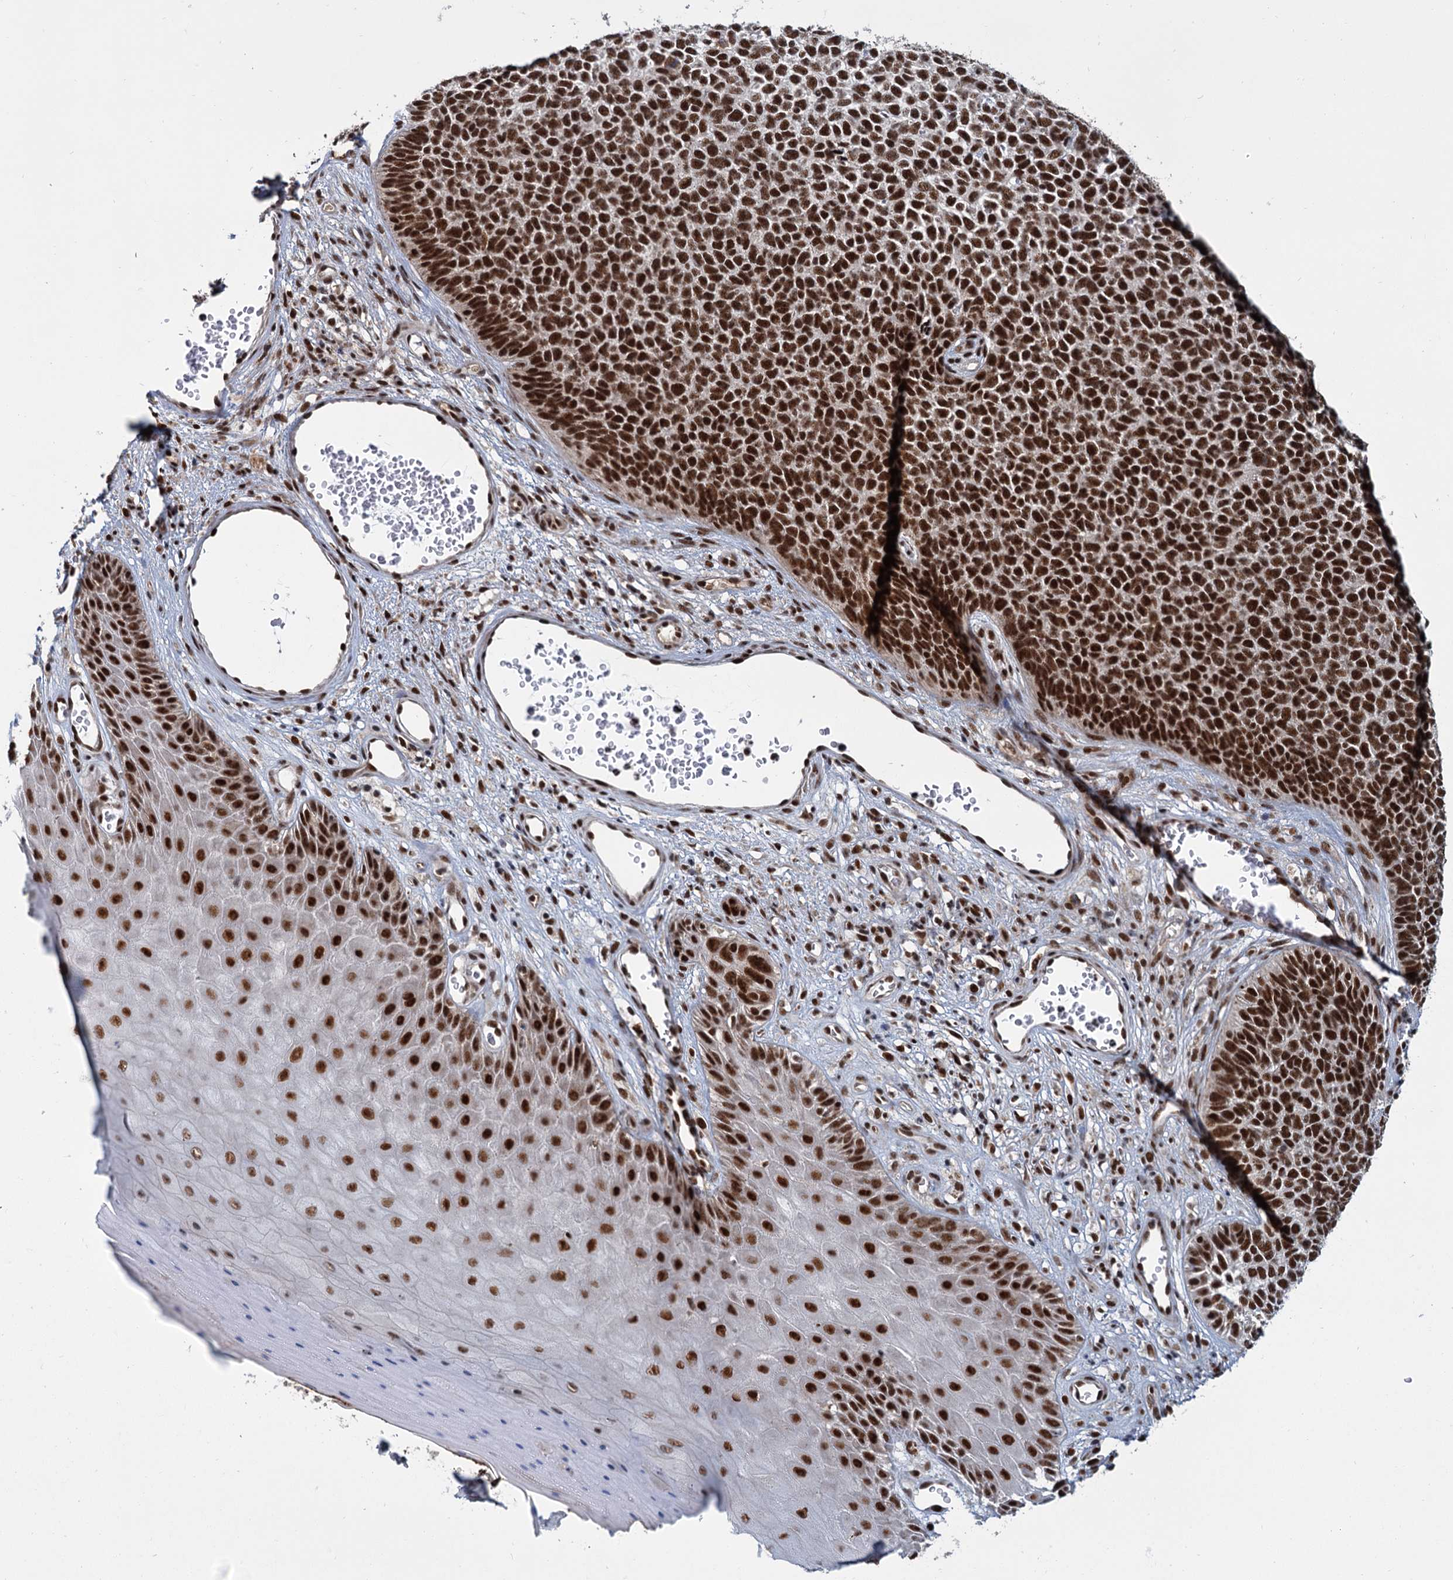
{"staining": {"intensity": "strong", "quantity": ">75%", "location": "nuclear"}, "tissue": "skin cancer", "cell_type": "Tumor cells", "image_type": "cancer", "snomed": [{"axis": "morphology", "description": "Basal cell carcinoma"}, {"axis": "topography", "description": "Skin"}], "caption": "A brown stain labels strong nuclear expression of a protein in human basal cell carcinoma (skin) tumor cells. (brown staining indicates protein expression, while blue staining denotes nuclei).", "gene": "WBP4", "patient": {"sex": "female", "age": 84}}